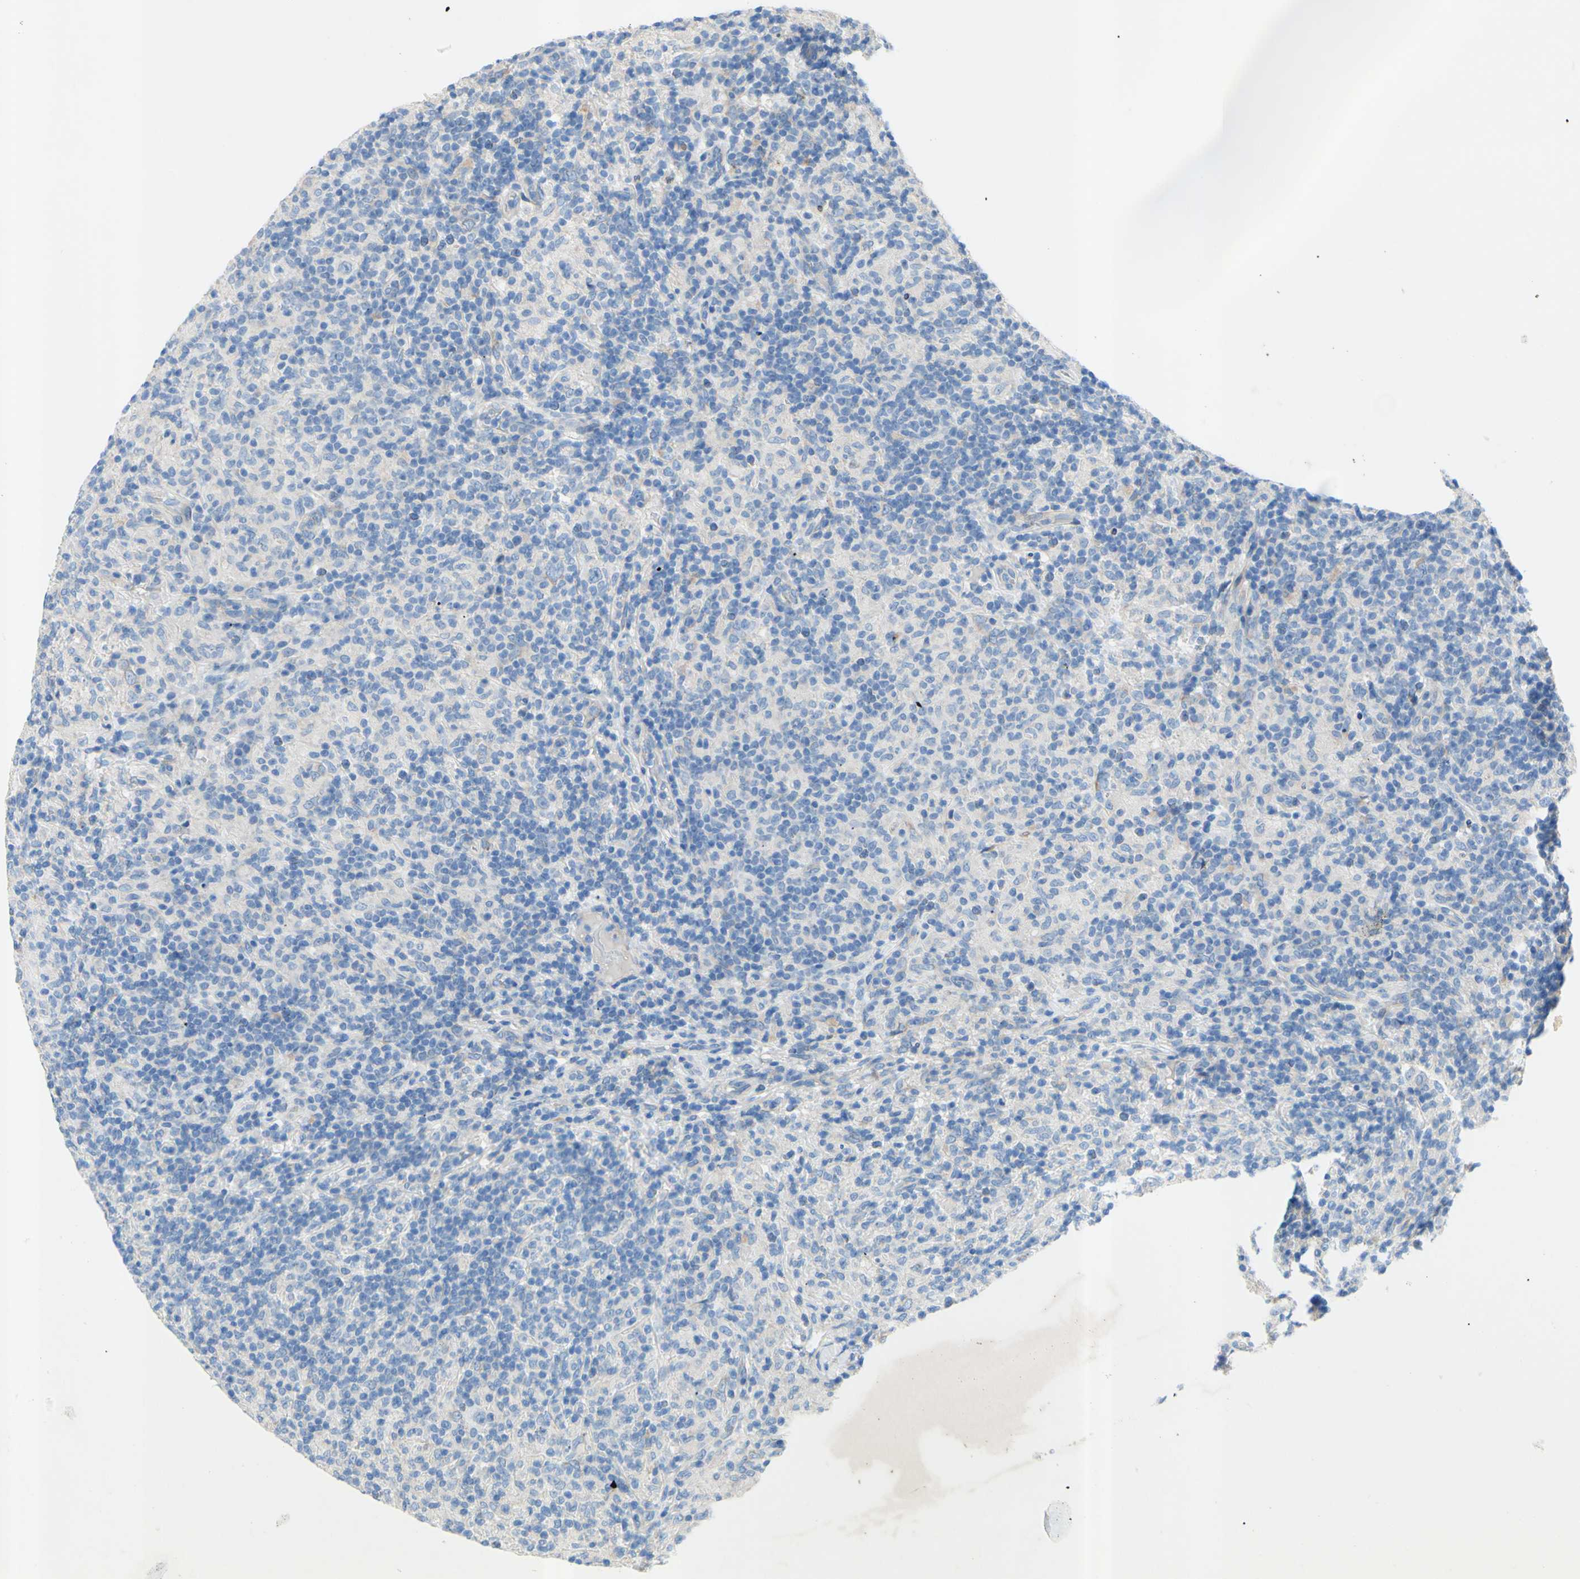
{"staining": {"intensity": "negative", "quantity": "none", "location": "none"}, "tissue": "lymphoma", "cell_type": "Tumor cells", "image_type": "cancer", "snomed": [{"axis": "morphology", "description": "Hodgkin's disease, NOS"}, {"axis": "topography", "description": "Lymph node"}], "caption": "This is a histopathology image of IHC staining of Hodgkin's disease, which shows no expression in tumor cells.", "gene": "TMIGD2", "patient": {"sex": "male", "age": 70}}